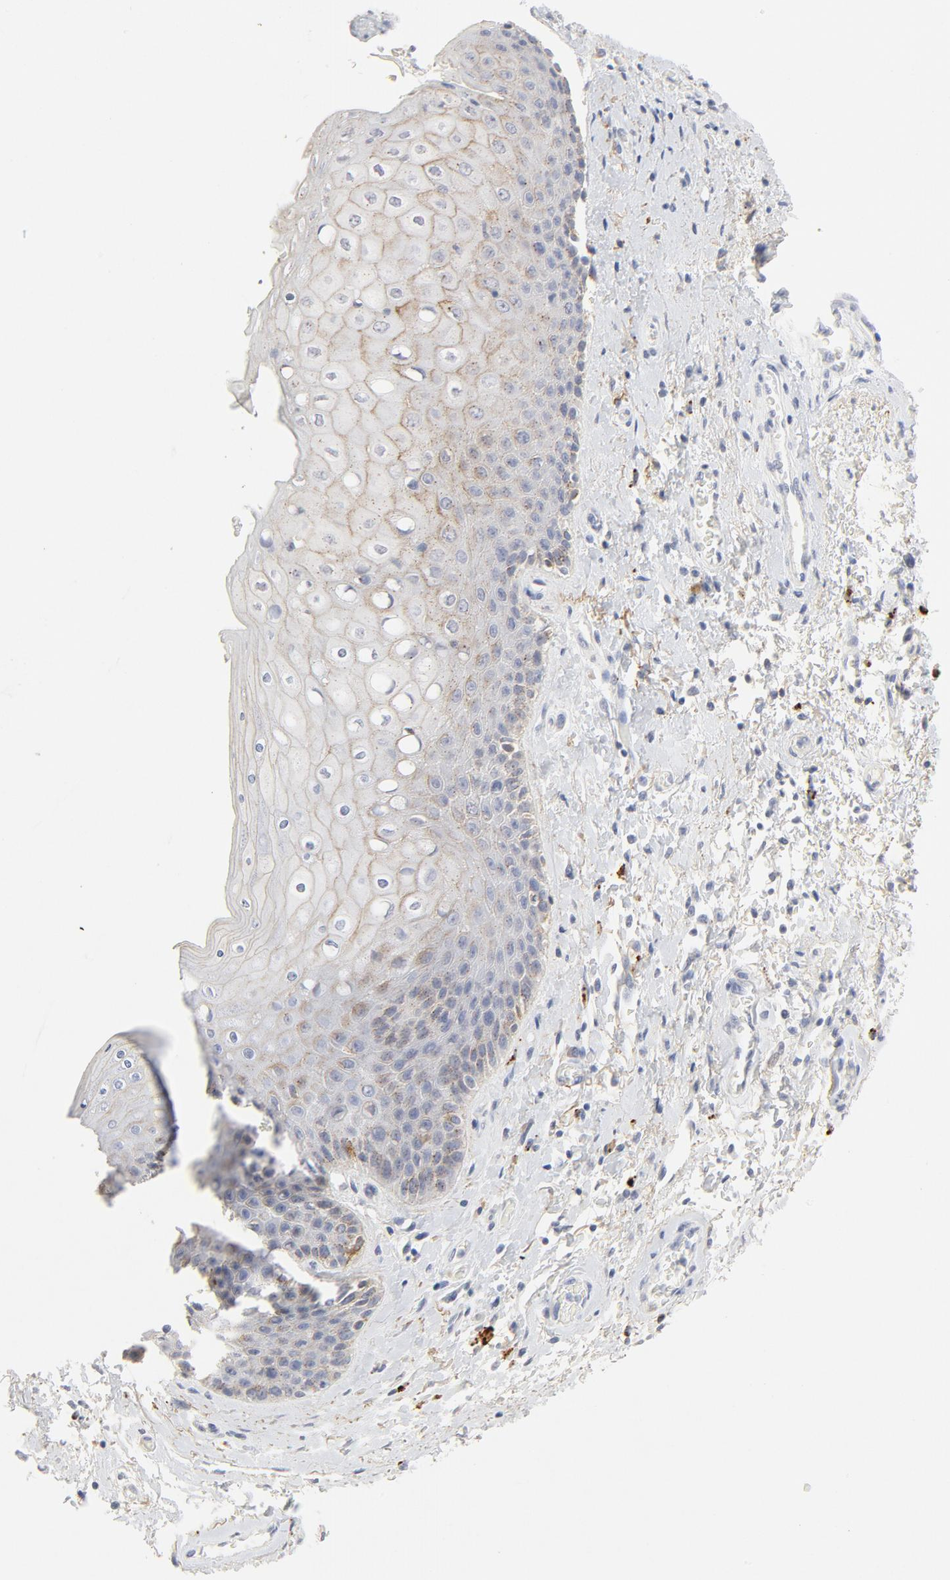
{"staining": {"intensity": "weak", "quantity": "25%-75%", "location": "cytoplasmic/membranous"}, "tissue": "skin", "cell_type": "Epidermal cells", "image_type": "normal", "snomed": [{"axis": "morphology", "description": "Normal tissue, NOS"}, {"axis": "topography", "description": "Anal"}], "caption": "High-magnification brightfield microscopy of benign skin stained with DAB (brown) and counterstained with hematoxylin (blue). epidermal cells exhibit weak cytoplasmic/membranous staining is present in about25%-75% of cells. The staining was performed using DAB, with brown indicating positive protein expression. Nuclei are stained blue with hematoxylin.", "gene": "MAGEB17", "patient": {"sex": "female", "age": 46}}